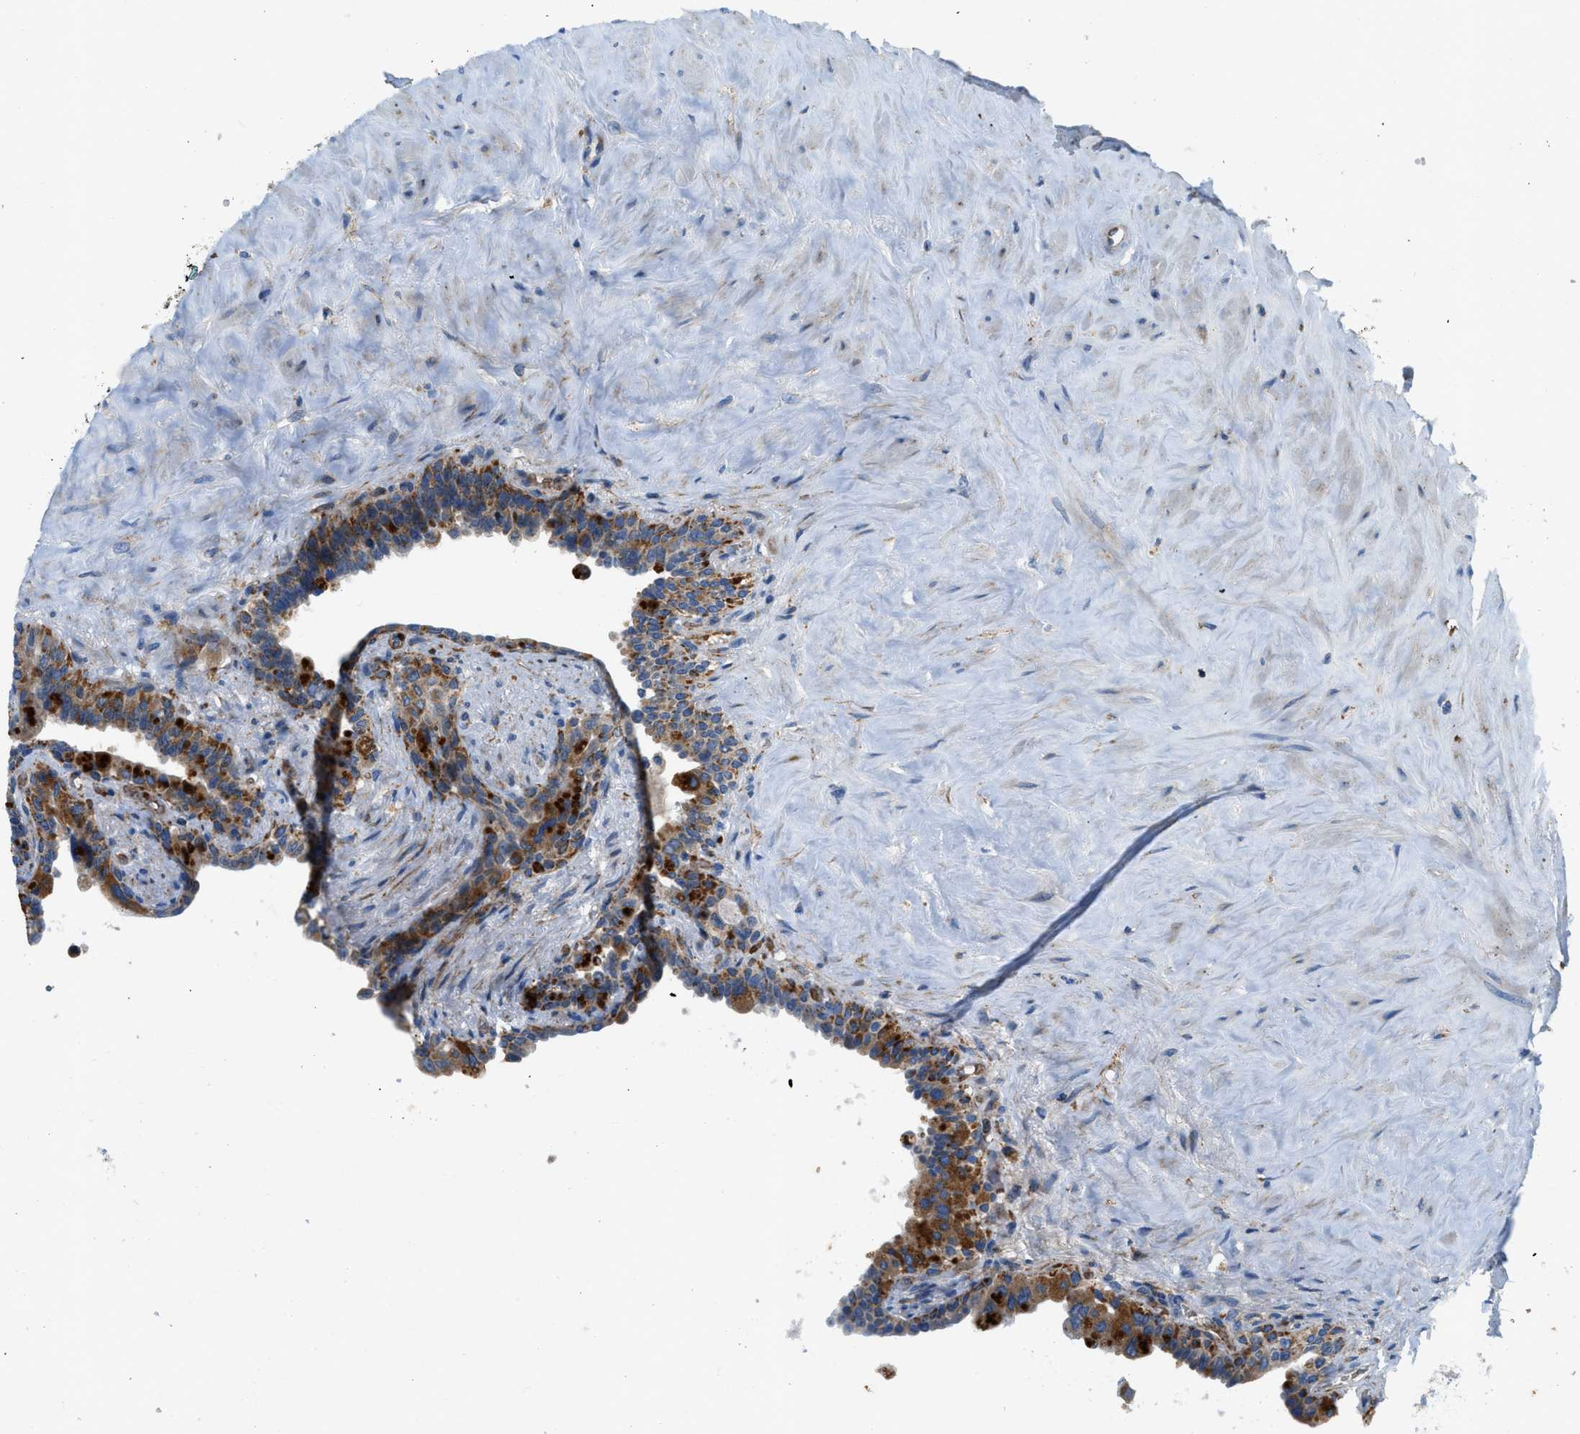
{"staining": {"intensity": "moderate", "quantity": ">75%", "location": "cytoplasmic/membranous"}, "tissue": "seminal vesicle", "cell_type": "Glandular cells", "image_type": "normal", "snomed": [{"axis": "morphology", "description": "Normal tissue, NOS"}, {"axis": "topography", "description": "Seminal veicle"}], "caption": "Benign seminal vesicle was stained to show a protein in brown. There is medium levels of moderate cytoplasmic/membranous staining in approximately >75% of glandular cells. The staining was performed using DAB to visualize the protein expression in brown, while the nuclei were stained in blue with hematoxylin (Magnification: 20x).", "gene": "ZNF831", "patient": {"sex": "male", "age": 63}}